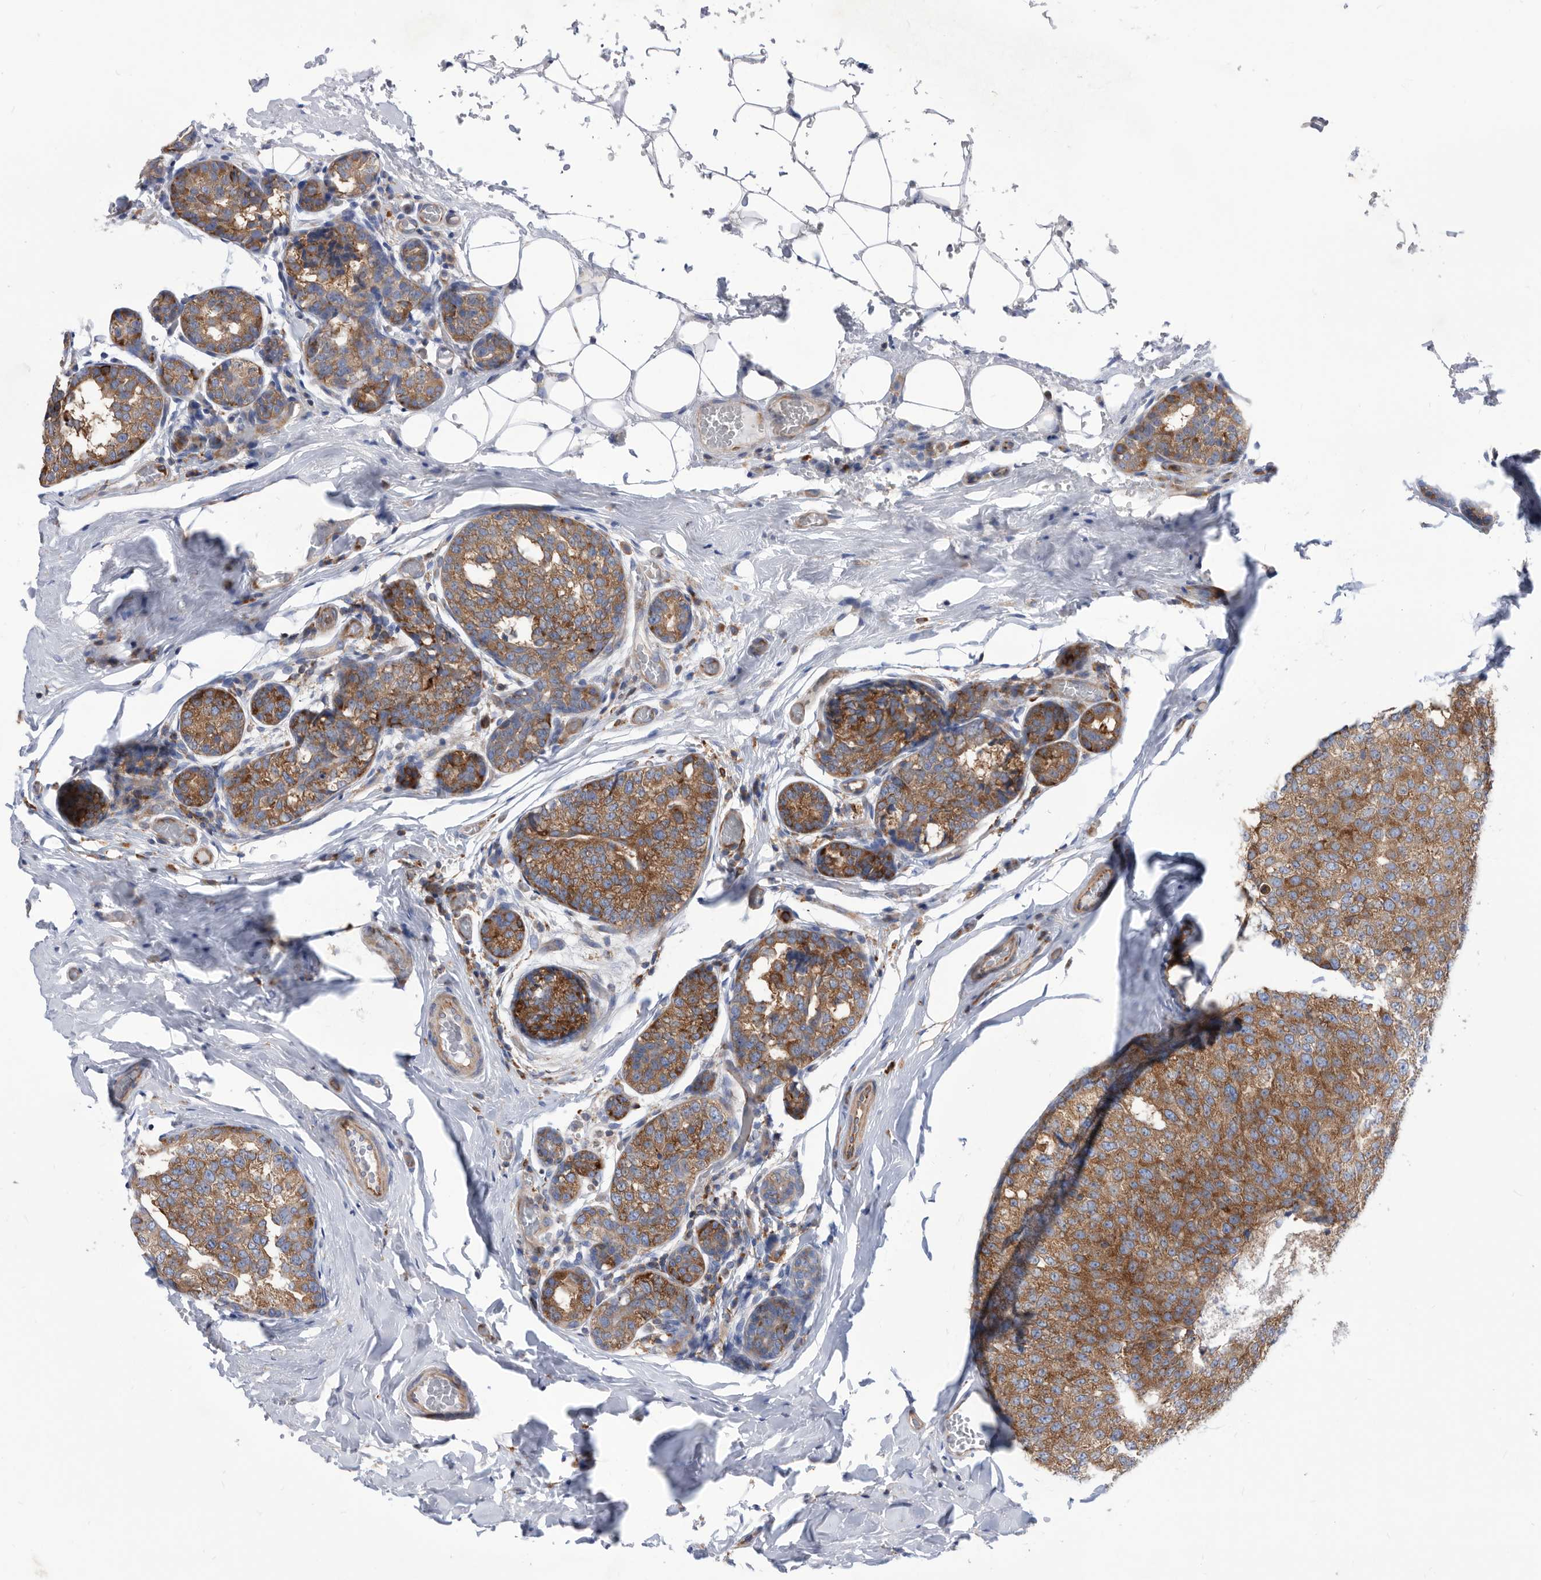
{"staining": {"intensity": "moderate", "quantity": ">75%", "location": "cytoplasmic/membranous"}, "tissue": "breast cancer", "cell_type": "Tumor cells", "image_type": "cancer", "snomed": [{"axis": "morphology", "description": "Normal tissue, NOS"}, {"axis": "morphology", "description": "Duct carcinoma"}, {"axis": "topography", "description": "Breast"}], "caption": "Brown immunohistochemical staining in human breast cancer displays moderate cytoplasmic/membranous expression in approximately >75% of tumor cells.", "gene": "SMG7", "patient": {"sex": "female", "age": 43}}